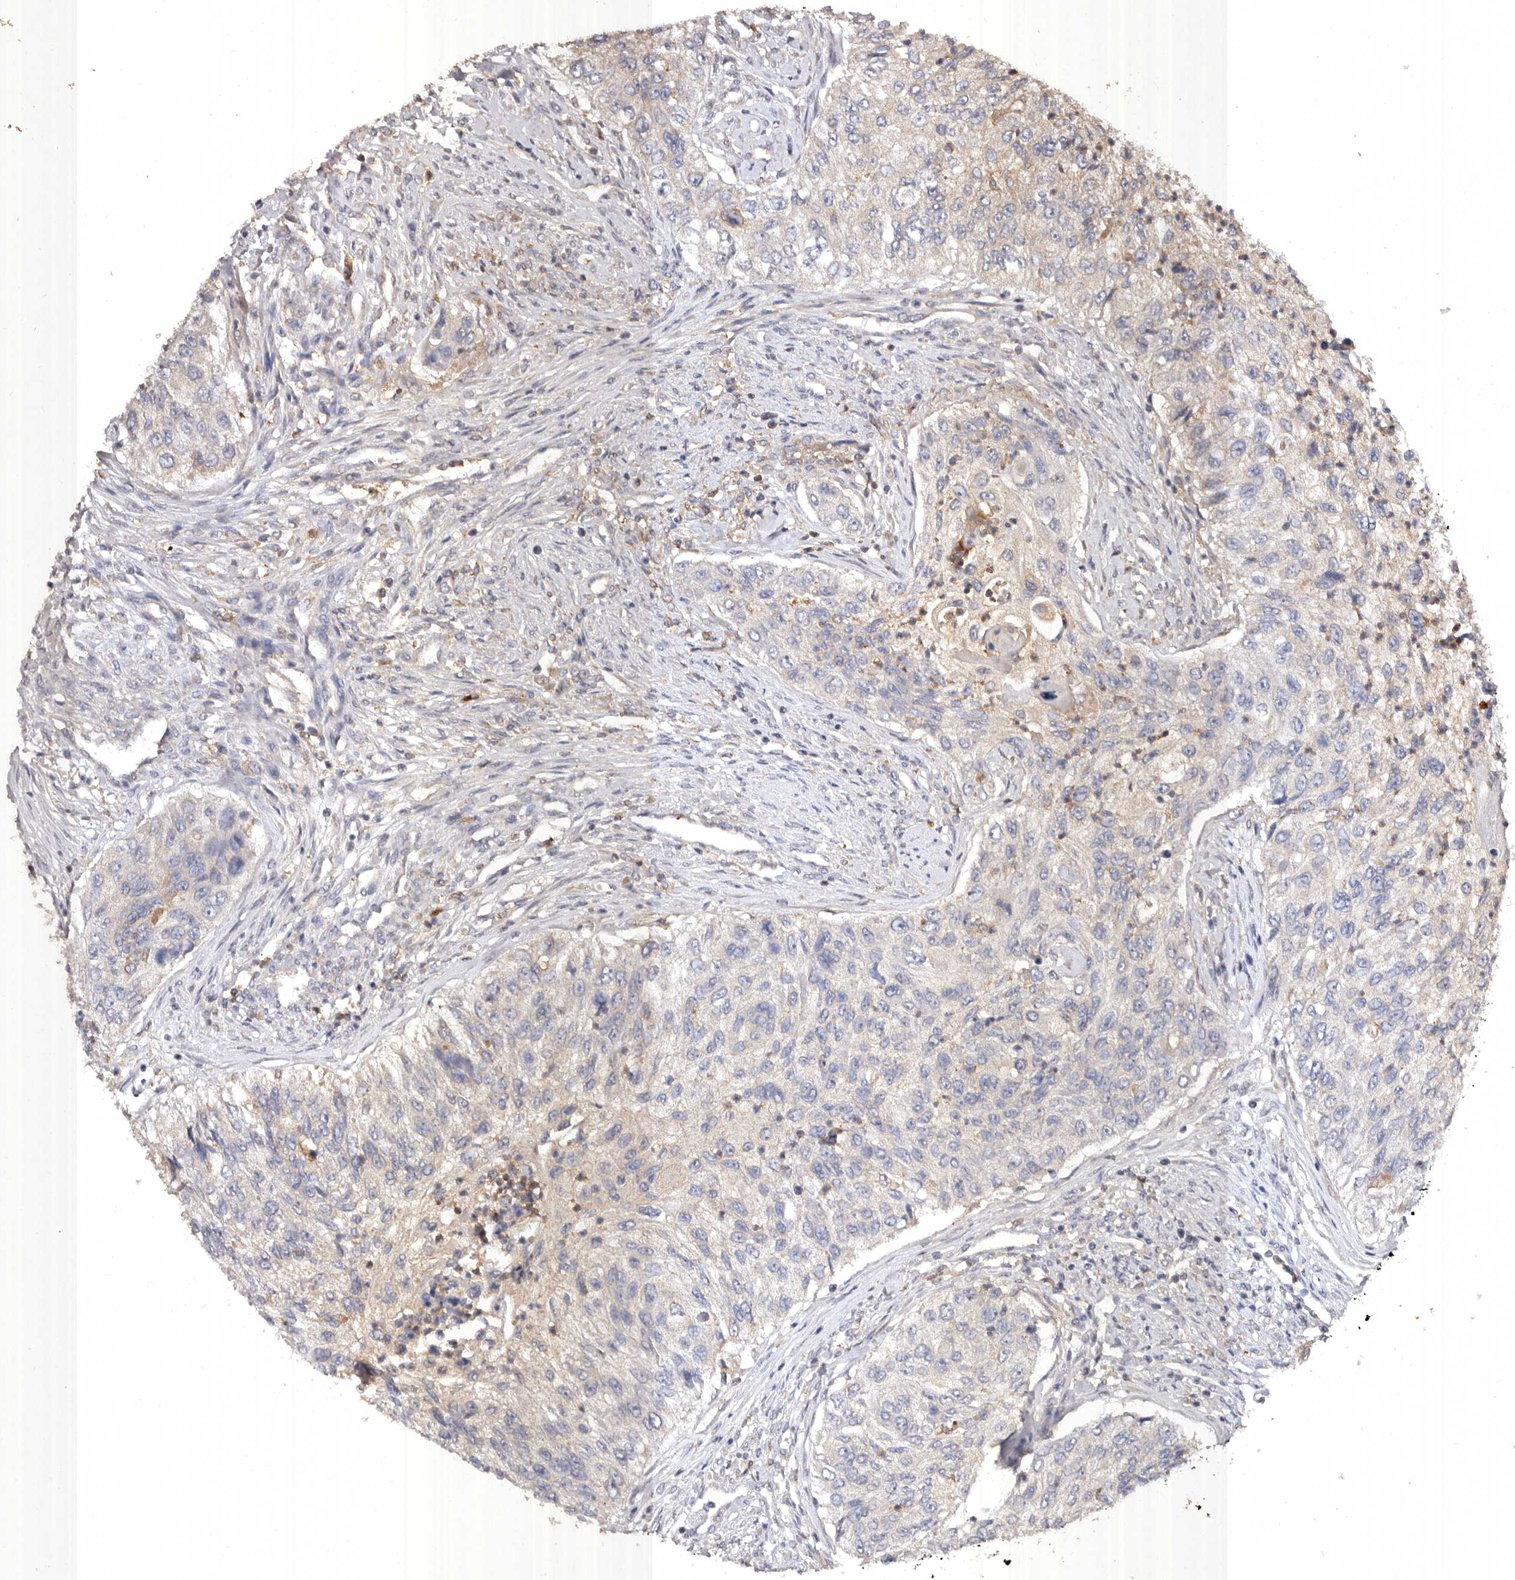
{"staining": {"intensity": "weak", "quantity": "<25%", "location": "cytoplasmic/membranous"}, "tissue": "urothelial cancer", "cell_type": "Tumor cells", "image_type": "cancer", "snomed": [{"axis": "morphology", "description": "Urothelial carcinoma, High grade"}, {"axis": "topography", "description": "Urinary bladder"}], "caption": "DAB (3,3'-diaminobenzidine) immunohistochemical staining of urothelial cancer reveals no significant expression in tumor cells. (Brightfield microscopy of DAB immunohistochemistry at high magnification).", "gene": "EDEM1", "patient": {"sex": "female", "age": 60}}